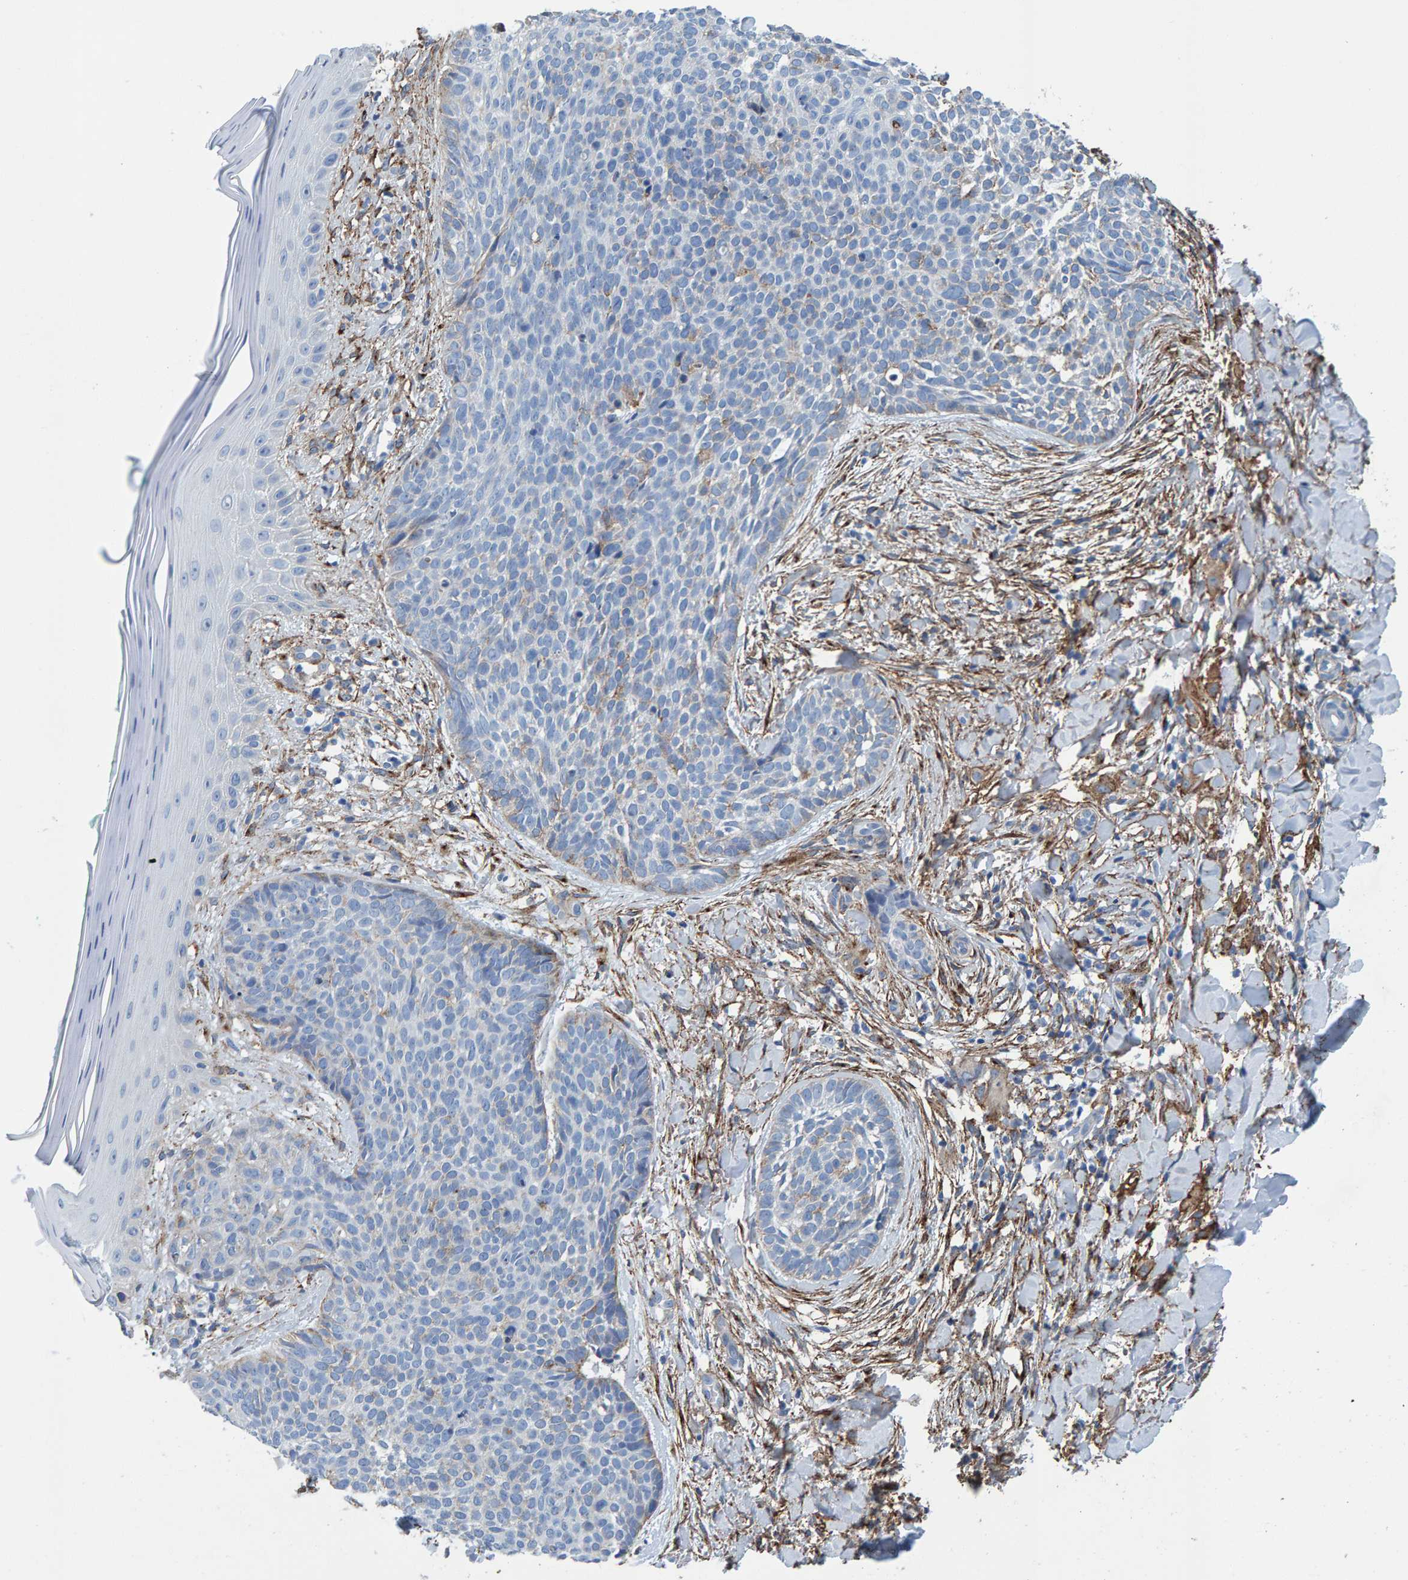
{"staining": {"intensity": "negative", "quantity": "none", "location": "none"}, "tissue": "skin cancer", "cell_type": "Tumor cells", "image_type": "cancer", "snomed": [{"axis": "morphology", "description": "Normal tissue, NOS"}, {"axis": "morphology", "description": "Basal cell carcinoma"}, {"axis": "topography", "description": "Skin"}], "caption": "Tumor cells are negative for protein expression in human skin basal cell carcinoma. (DAB (3,3'-diaminobenzidine) immunohistochemistry with hematoxylin counter stain).", "gene": "LRP1", "patient": {"sex": "male", "age": 67}}